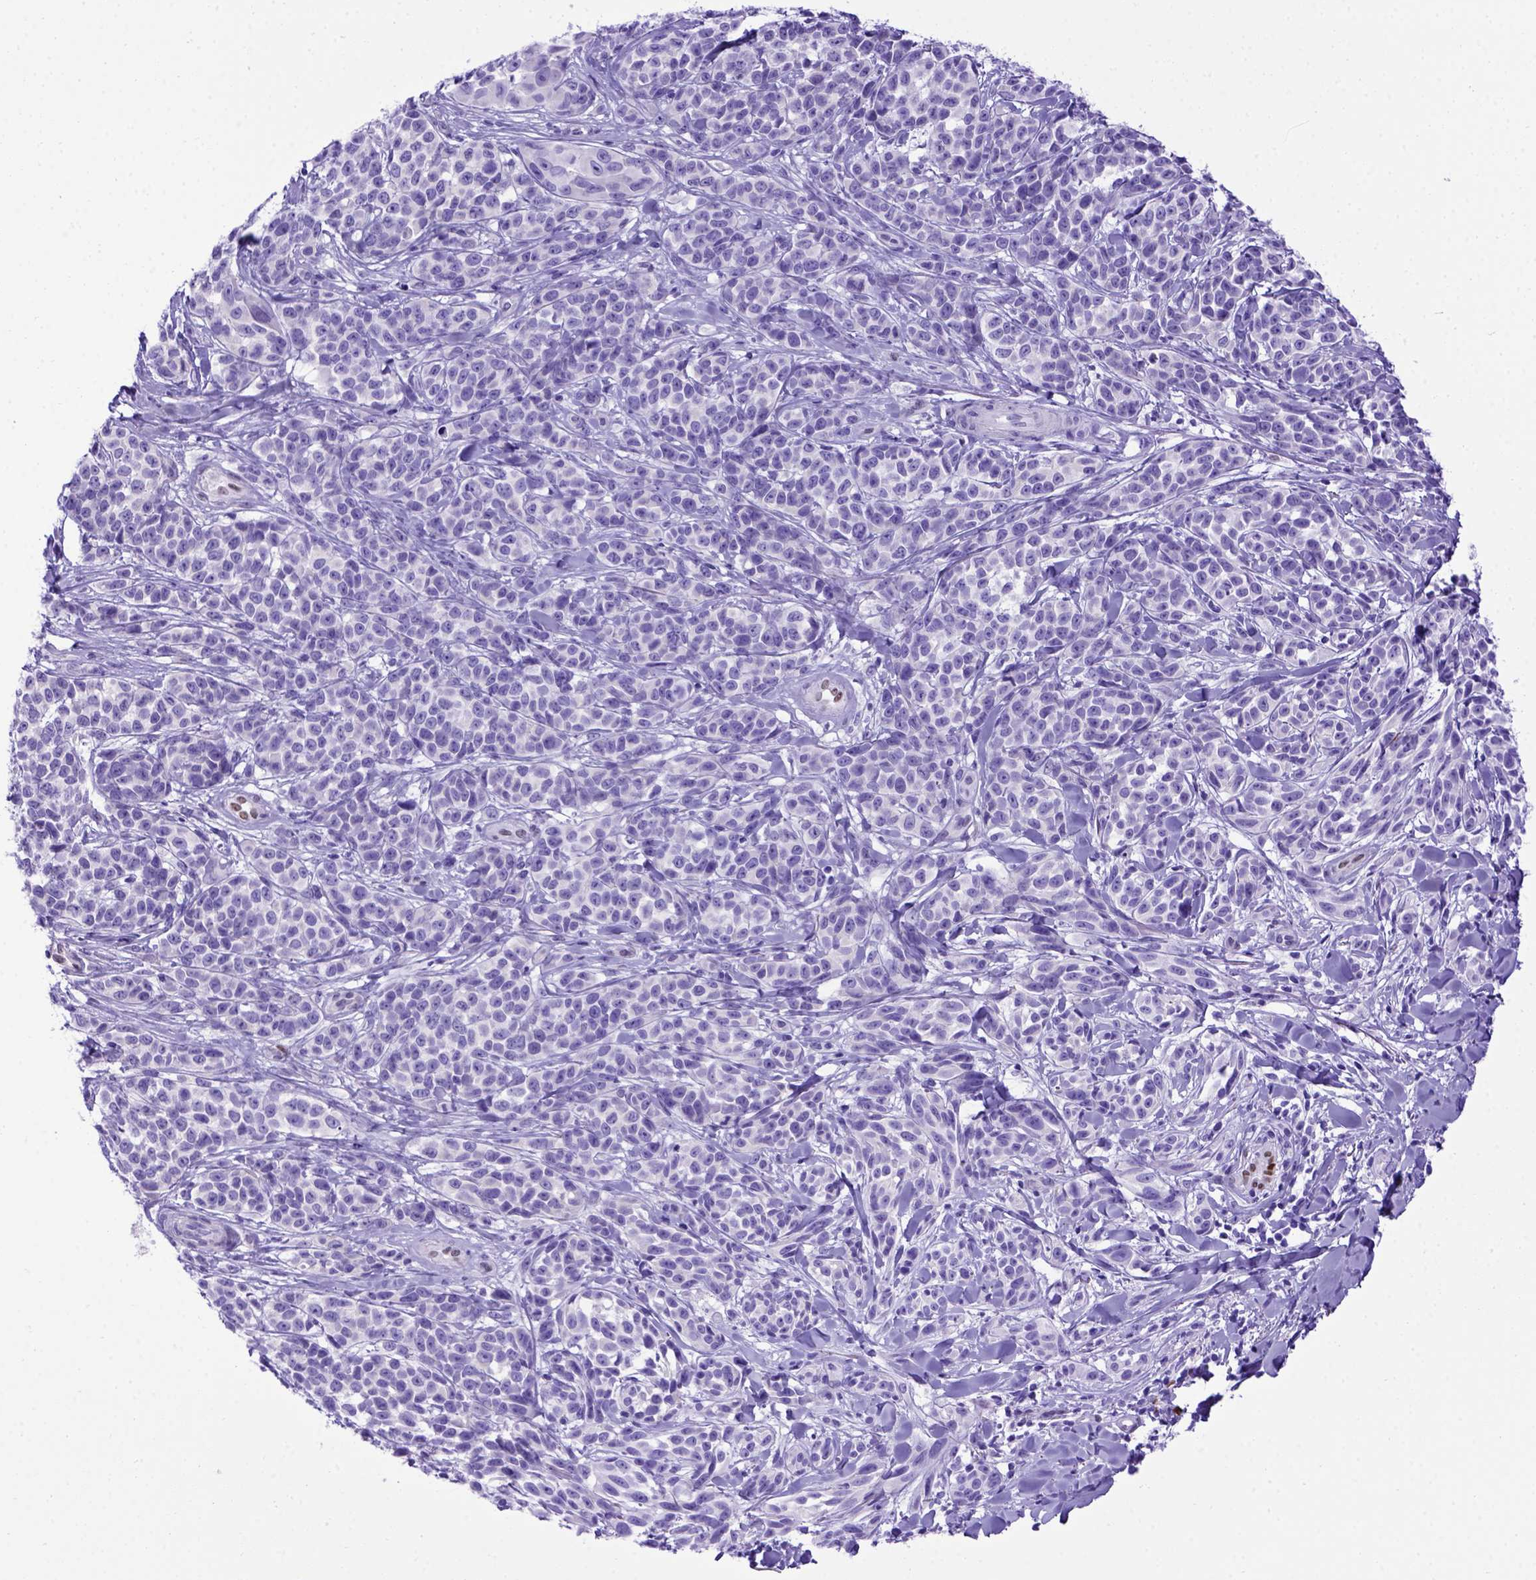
{"staining": {"intensity": "negative", "quantity": "none", "location": "none"}, "tissue": "melanoma", "cell_type": "Tumor cells", "image_type": "cancer", "snomed": [{"axis": "morphology", "description": "Malignant melanoma, NOS"}, {"axis": "topography", "description": "Skin"}], "caption": "This histopathology image is of melanoma stained with immunohistochemistry (IHC) to label a protein in brown with the nuclei are counter-stained blue. There is no expression in tumor cells.", "gene": "MEOX2", "patient": {"sex": "female", "age": 88}}